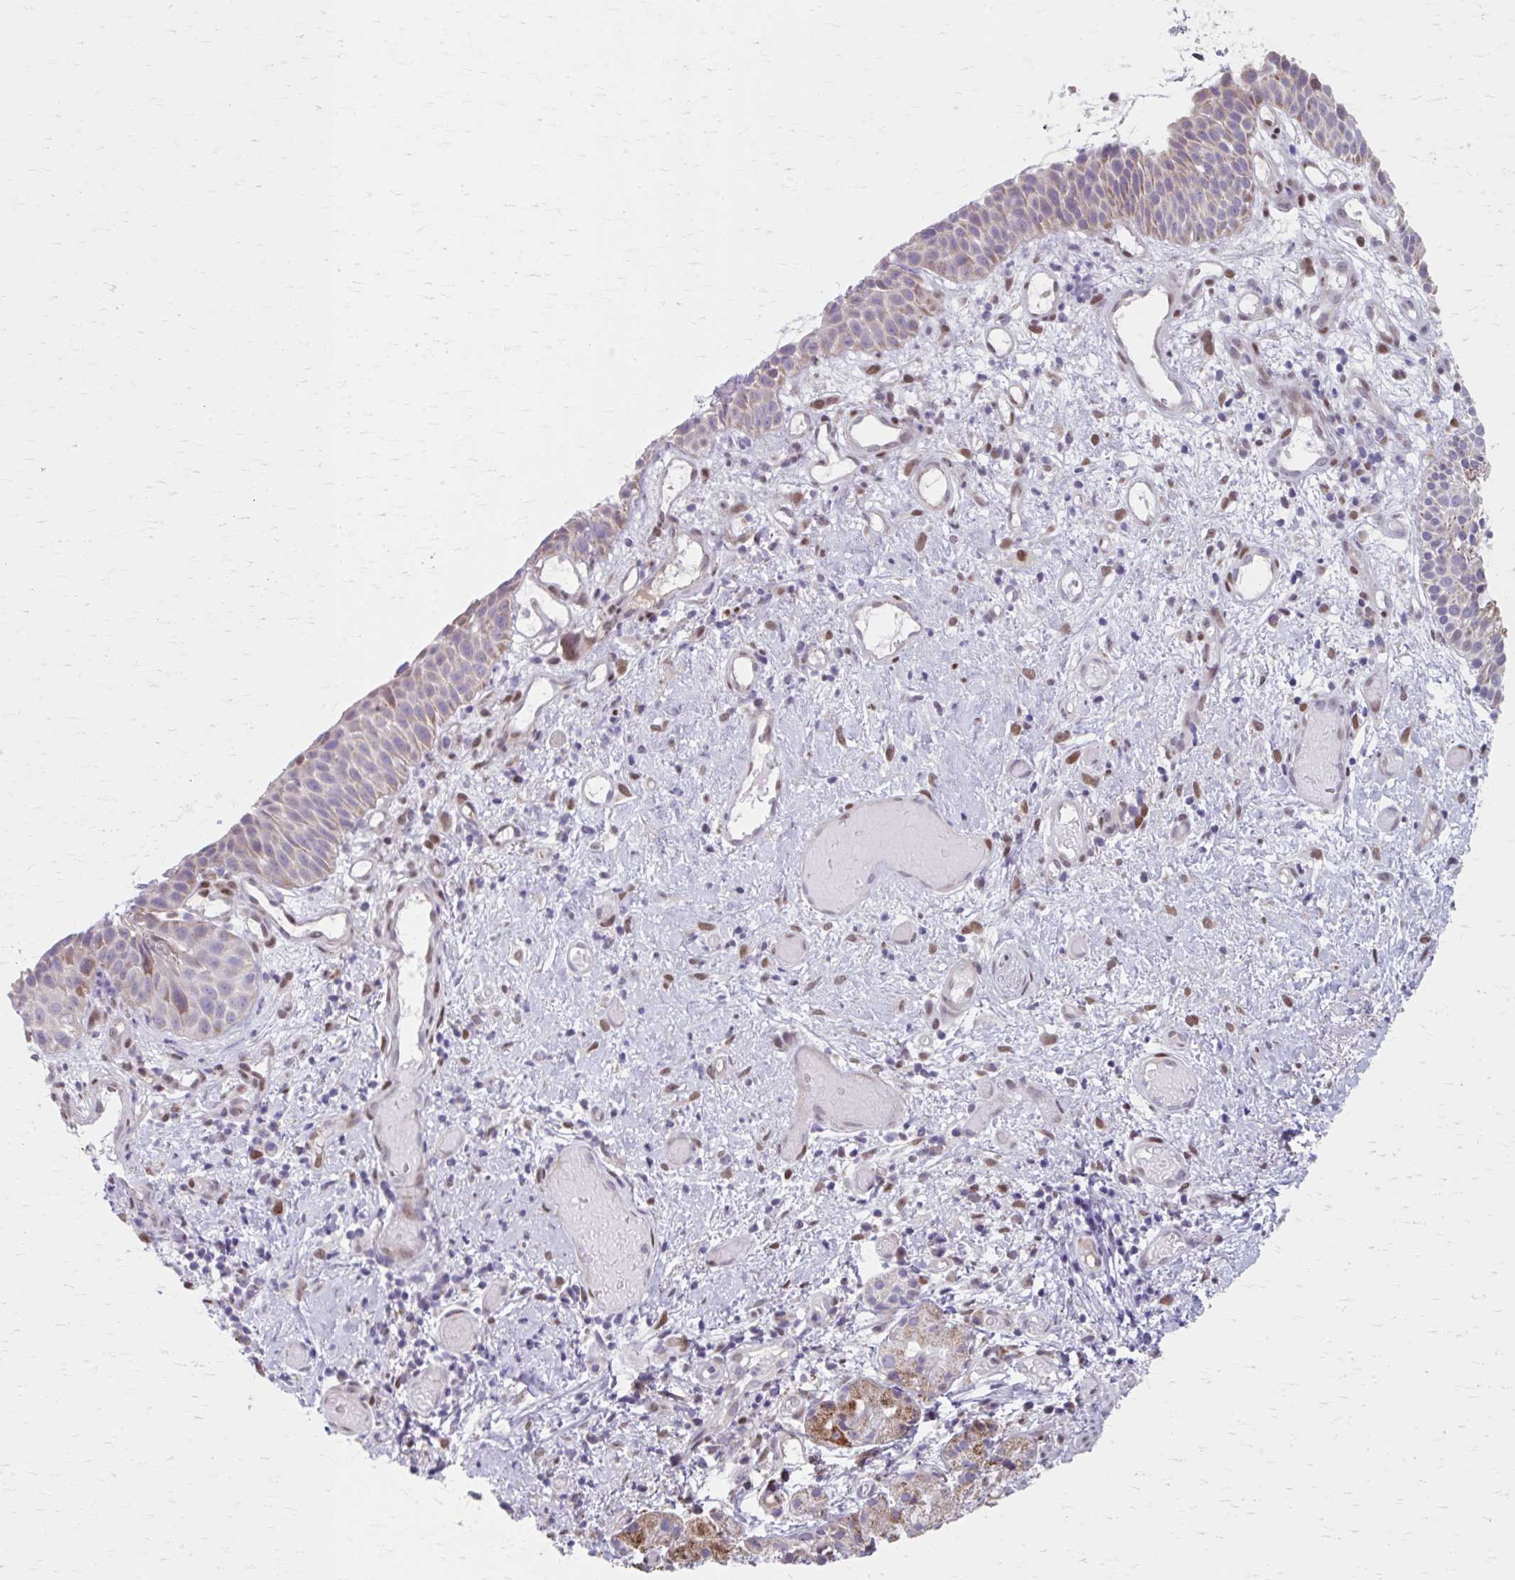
{"staining": {"intensity": "weak", "quantity": "25%-75%", "location": "cytoplasmic/membranous"}, "tissue": "nasopharynx", "cell_type": "Respiratory epithelial cells", "image_type": "normal", "snomed": [{"axis": "morphology", "description": "Normal tissue, NOS"}, {"axis": "morphology", "description": "Inflammation, NOS"}, {"axis": "topography", "description": "Nasopharynx"}], "caption": "Immunohistochemical staining of normal nasopharynx demonstrates weak cytoplasmic/membranous protein expression in approximately 25%-75% of respiratory epithelial cells.", "gene": "BEAN1", "patient": {"sex": "male", "age": 54}}